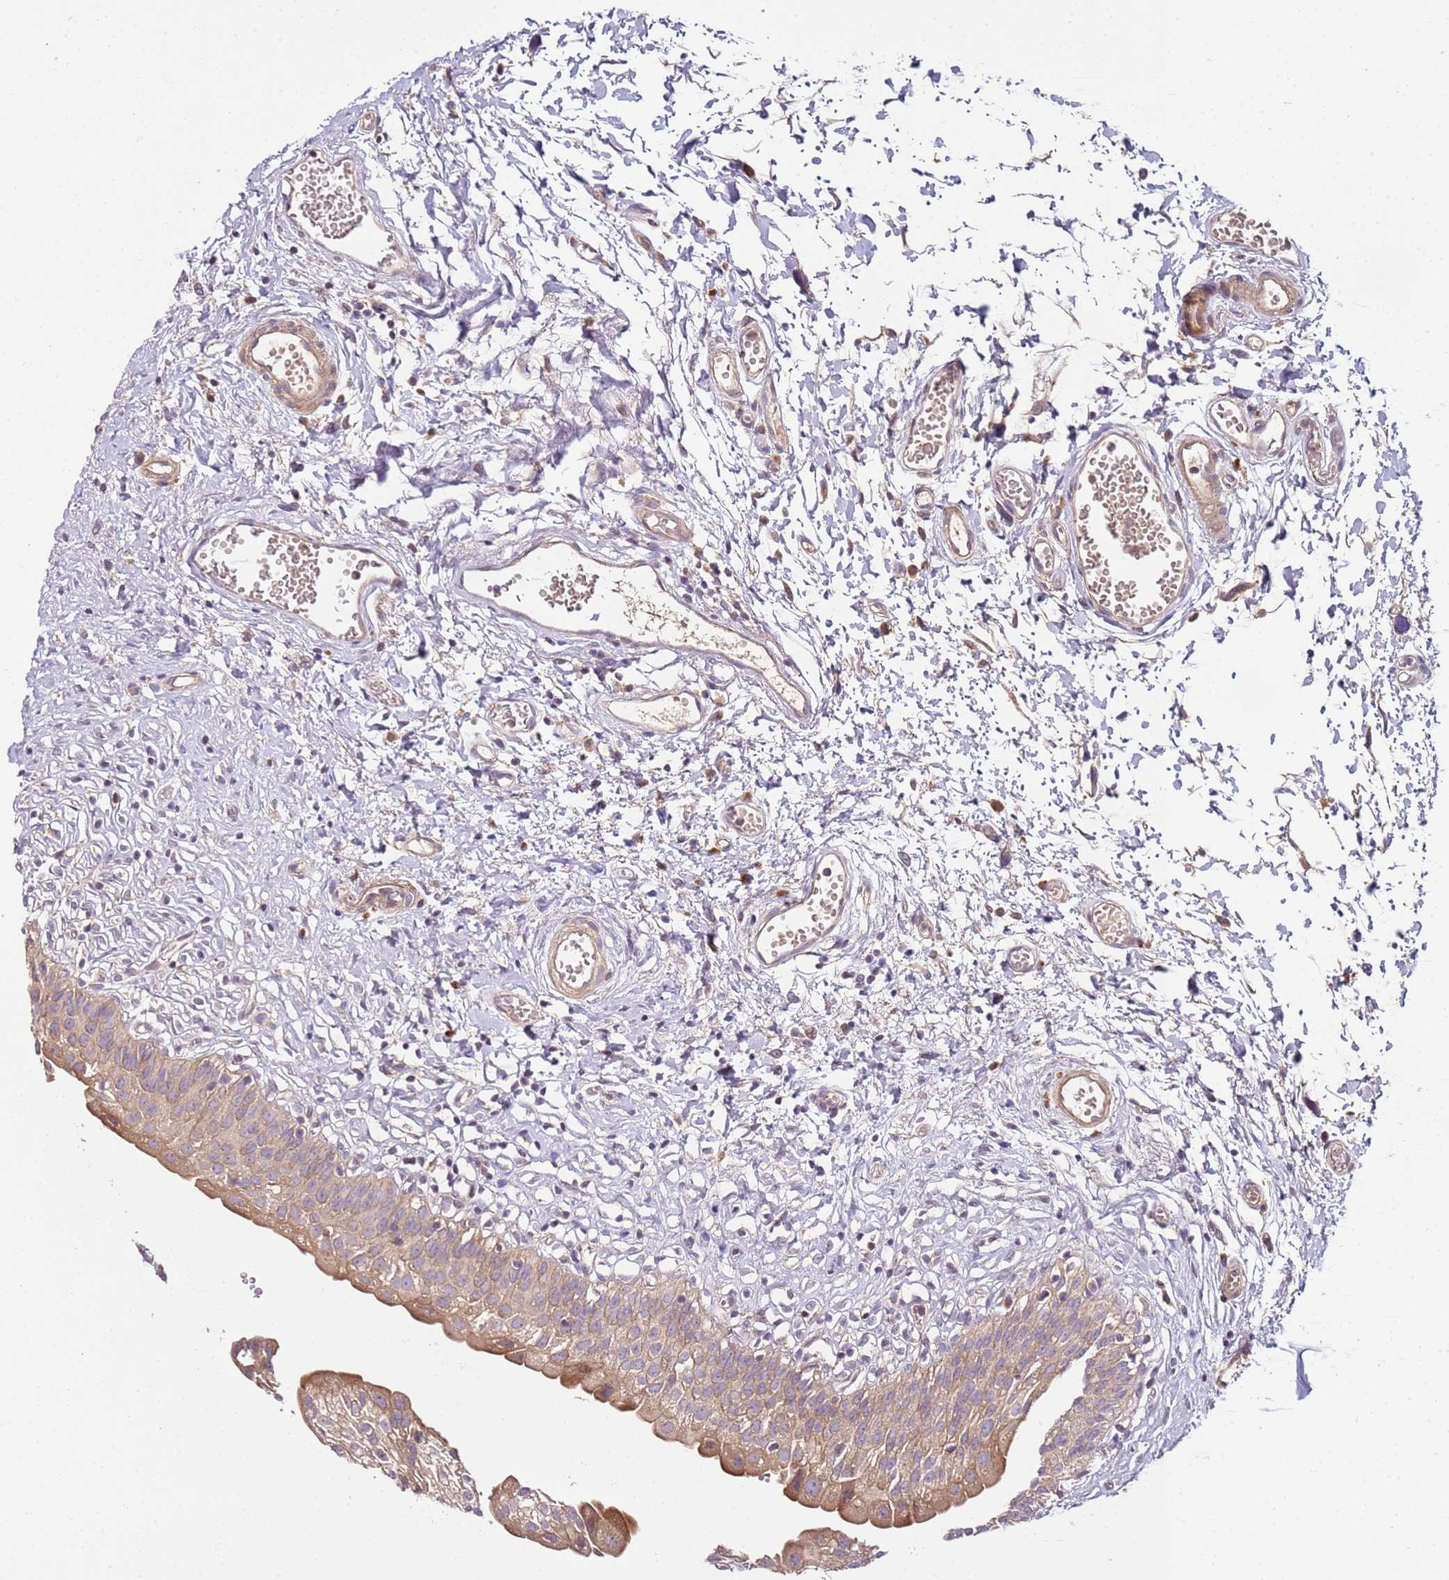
{"staining": {"intensity": "moderate", "quantity": "25%-75%", "location": "cytoplasmic/membranous"}, "tissue": "urinary bladder", "cell_type": "Urothelial cells", "image_type": "normal", "snomed": [{"axis": "morphology", "description": "Normal tissue, NOS"}, {"axis": "topography", "description": "Urinary bladder"}], "caption": "High-power microscopy captured an immunohistochemistry (IHC) image of unremarkable urinary bladder, revealing moderate cytoplasmic/membranous positivity in about 25%-75% of urothelial cells. (IHC, brightfield microscopy, high magnification).", "gene": "KRTAP21", "patient": {"sex": "male", "age": 51}}